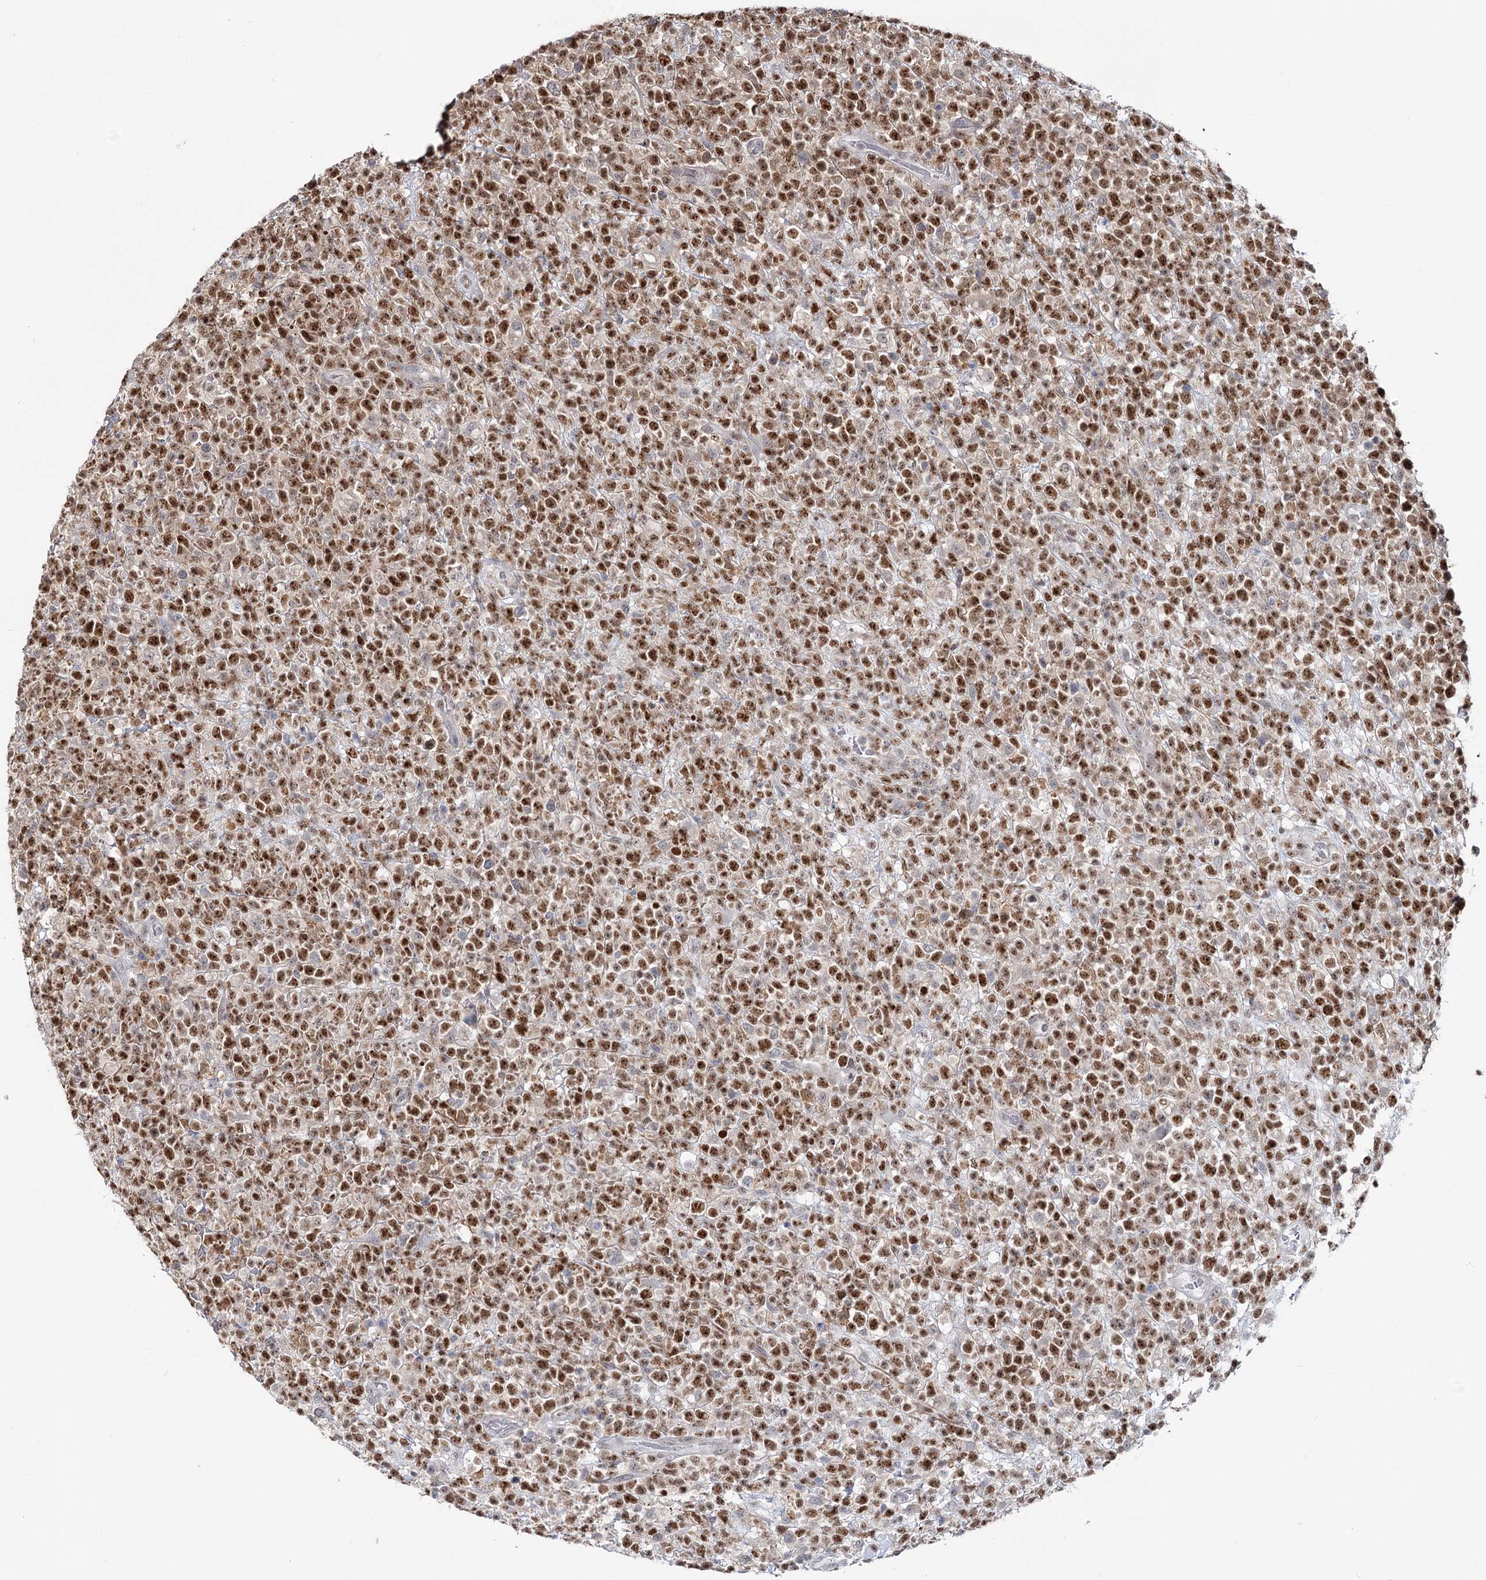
{"staining": {"intensity": "moderate", "quantity": ">75%", "location": "nuclear"}, "tissue": "lymphoma", "cell_type": "Tumor cells", "image_type": "cancer", "snomed": [{"axis": "morphology", "description": "Malignant lymphoma, non-Hodgkin's type, High grade"}, {"axis": "topography", "description": "Colon"}], "caption": "Protein staining shows moderate nuclear expression in about >75% of tumor cells in lymphoma.", "gene": "ZC3H8", "patient": {"sex": "female", "age": 53}}